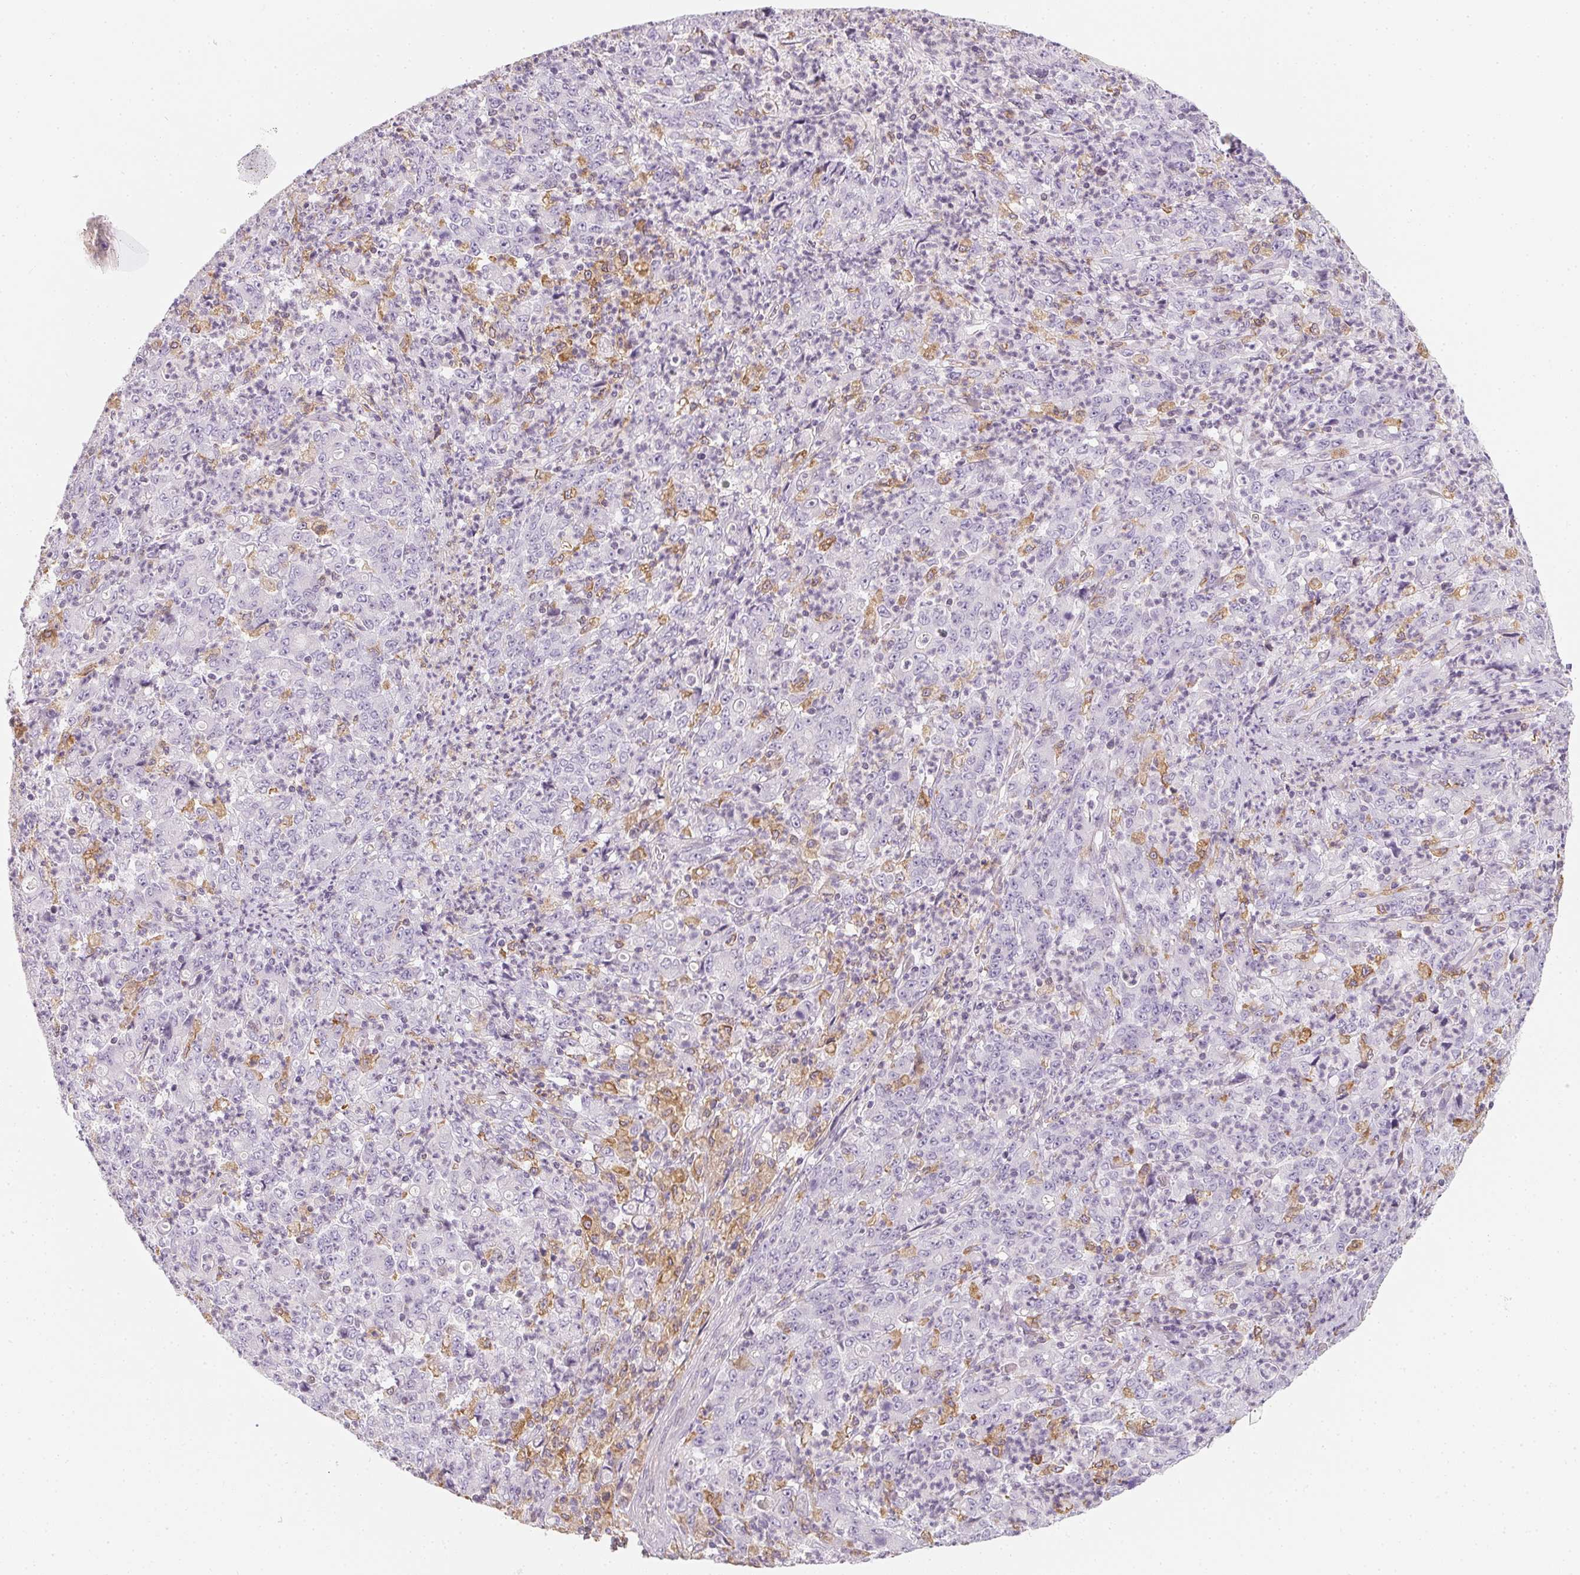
{"staining": {"intensity": "negative", "quantity": "none", "location": "none"}, "tissue": "stomach cancer", "cell_type": "Tumor cells", "image_type": "cancer", "snomed": [{"axis": "morphology", "description": "Adenocarcinoma, NOS"}, {"axis": "topography", "description": "Stomach, lower"}], "caption": "DAB immunohistochemical staining of stomach cancer exhibits no significant staining in tumor cells. (Brightfield microscopy of DAB (3,3'-diaminobenzidine) IHC at high magnification).", "gene": "SOAT1", "patient": {"sex": "female", "age": 71}}